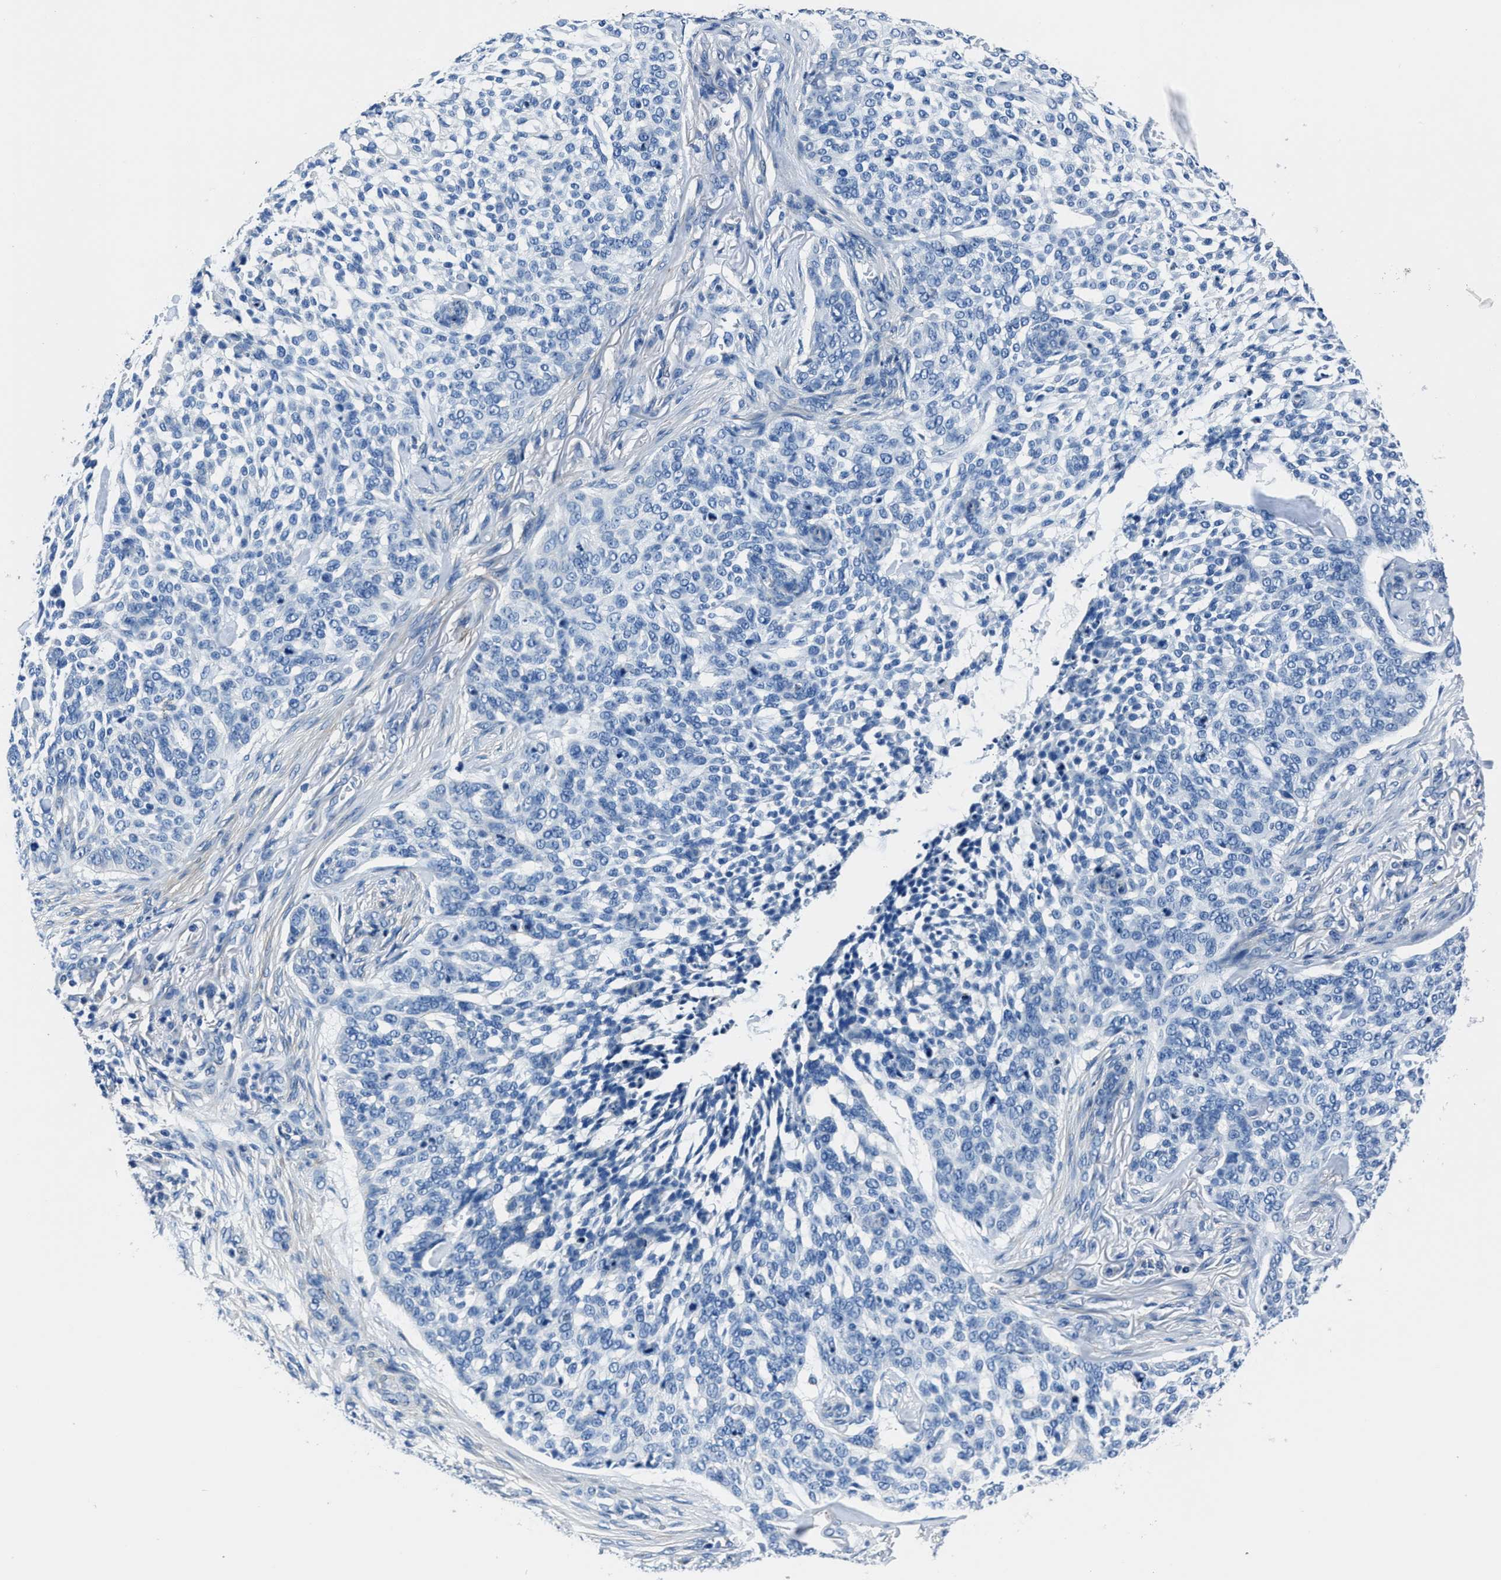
{"staining": {"intensity": "negative", "quantity": "none", "location": "none"}, "tissue": "skin cancer", "cell_type": "Tumor cells", "image_type": "cancer", "snomed": [{"axis": "morphology", "description": "Basal cell carcinoma"}, {"axis": "topography", "description": "Skin"}], "caption": "DAB (3,3'-diaminobenzidine) immunohistochemical staining of skin basal cell carcinoma shows no significant positivity in tumor cells.", "gene": "LMO7", "patient": {"sex": "female", "age": 64}}